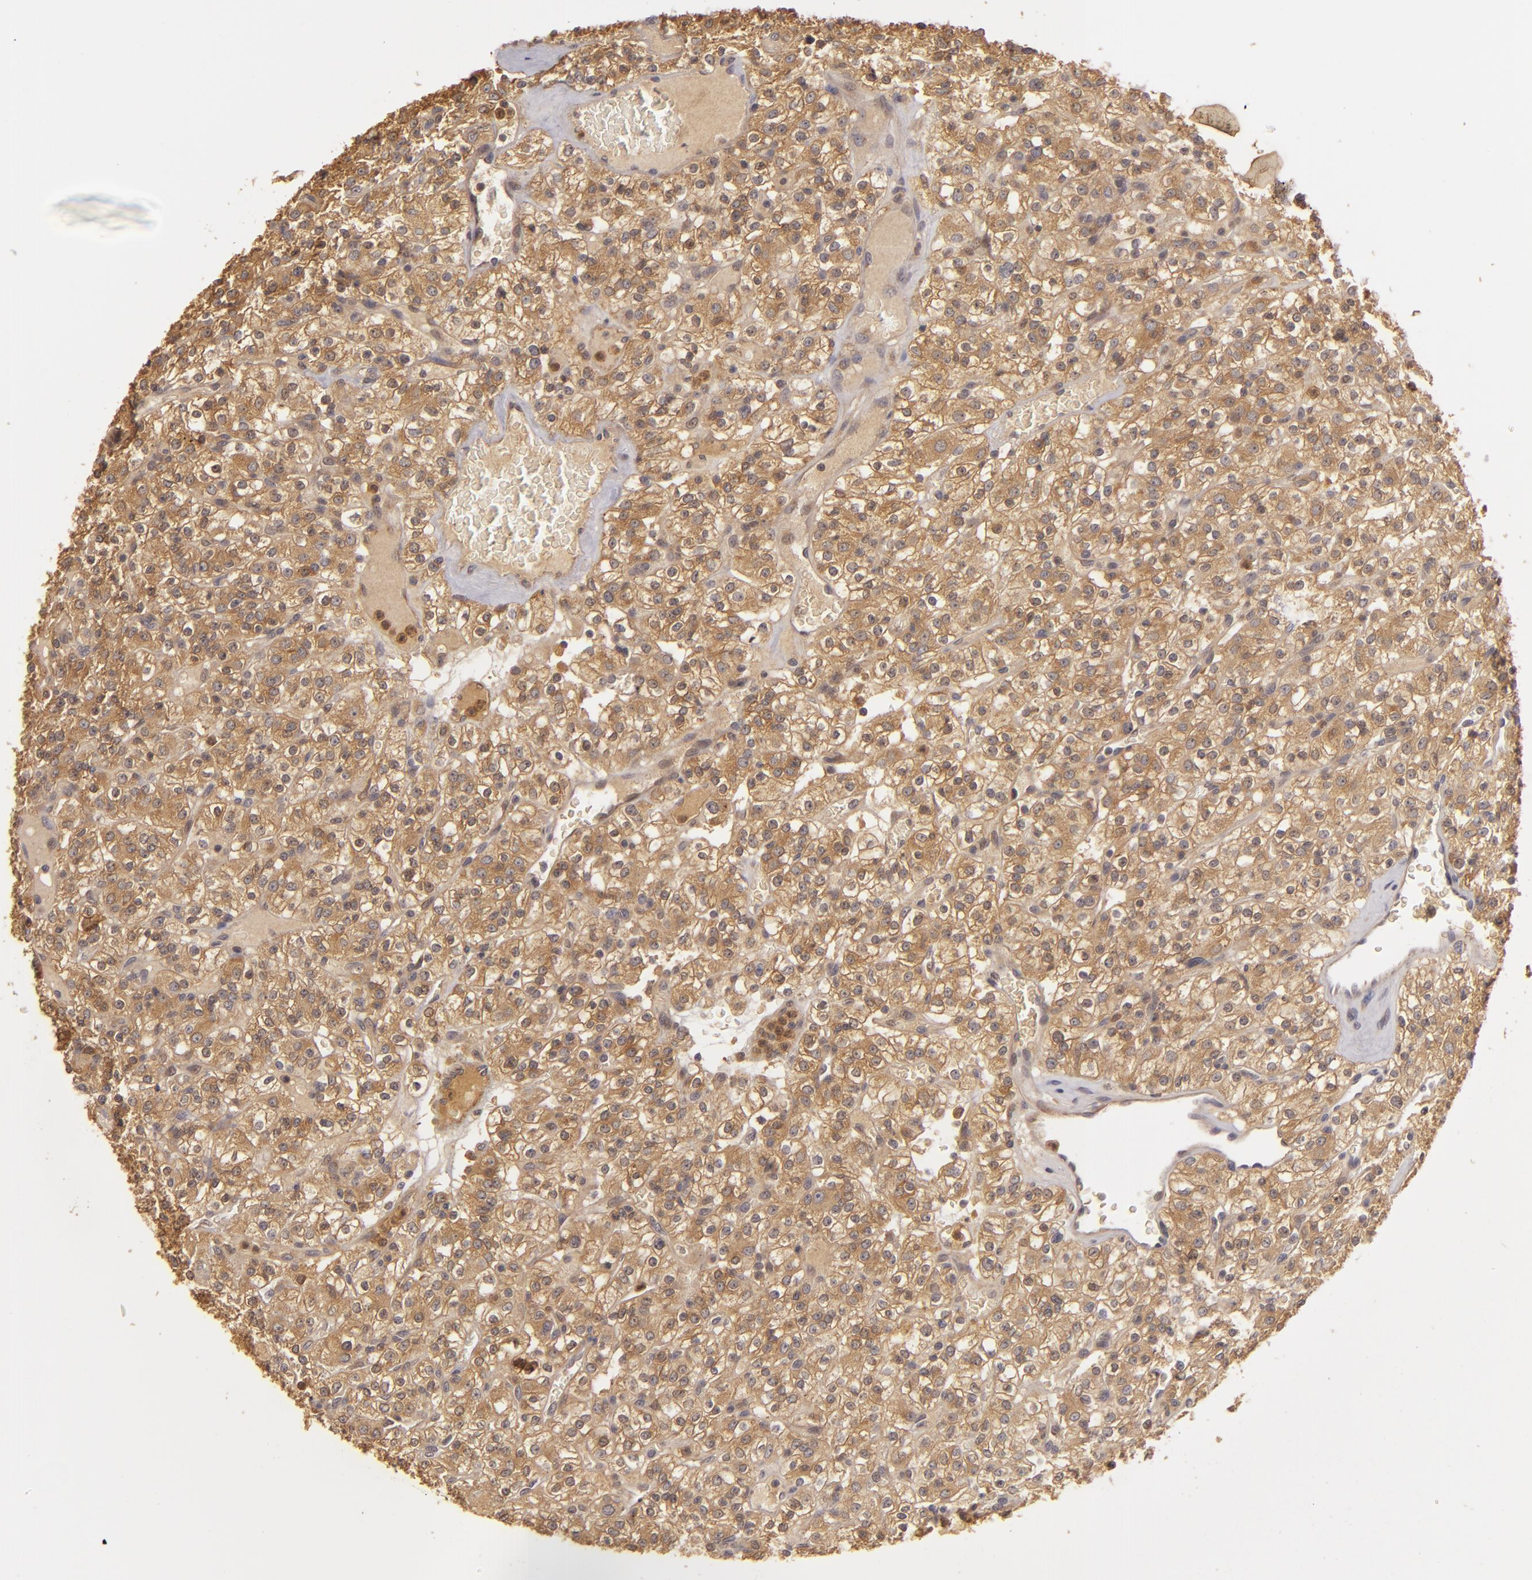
{"staining": {"intensity": "strong", "quantity": ">75%", "location": "cytoplasmic/membranous"}, "tissue": "renal cancer", "cell_type": "Tumor cells", "image_type": "cancer", "snomed": [{"axis": "morphology", "description": "Normal tissue, NOS"}, {"axis": "morphology", "description": "Adenocarcinoma, NOS"}, {"axis": "topography", "description": "Kidney"}], "caption": "Human adenocarcinoma (renal) stained with a brown dye reveals strong cytoplasmic/membranous positive staining in about >75% of tumor cells.", "gene": "PRKCD", "patient": {"sex": "female", "age": 72}}